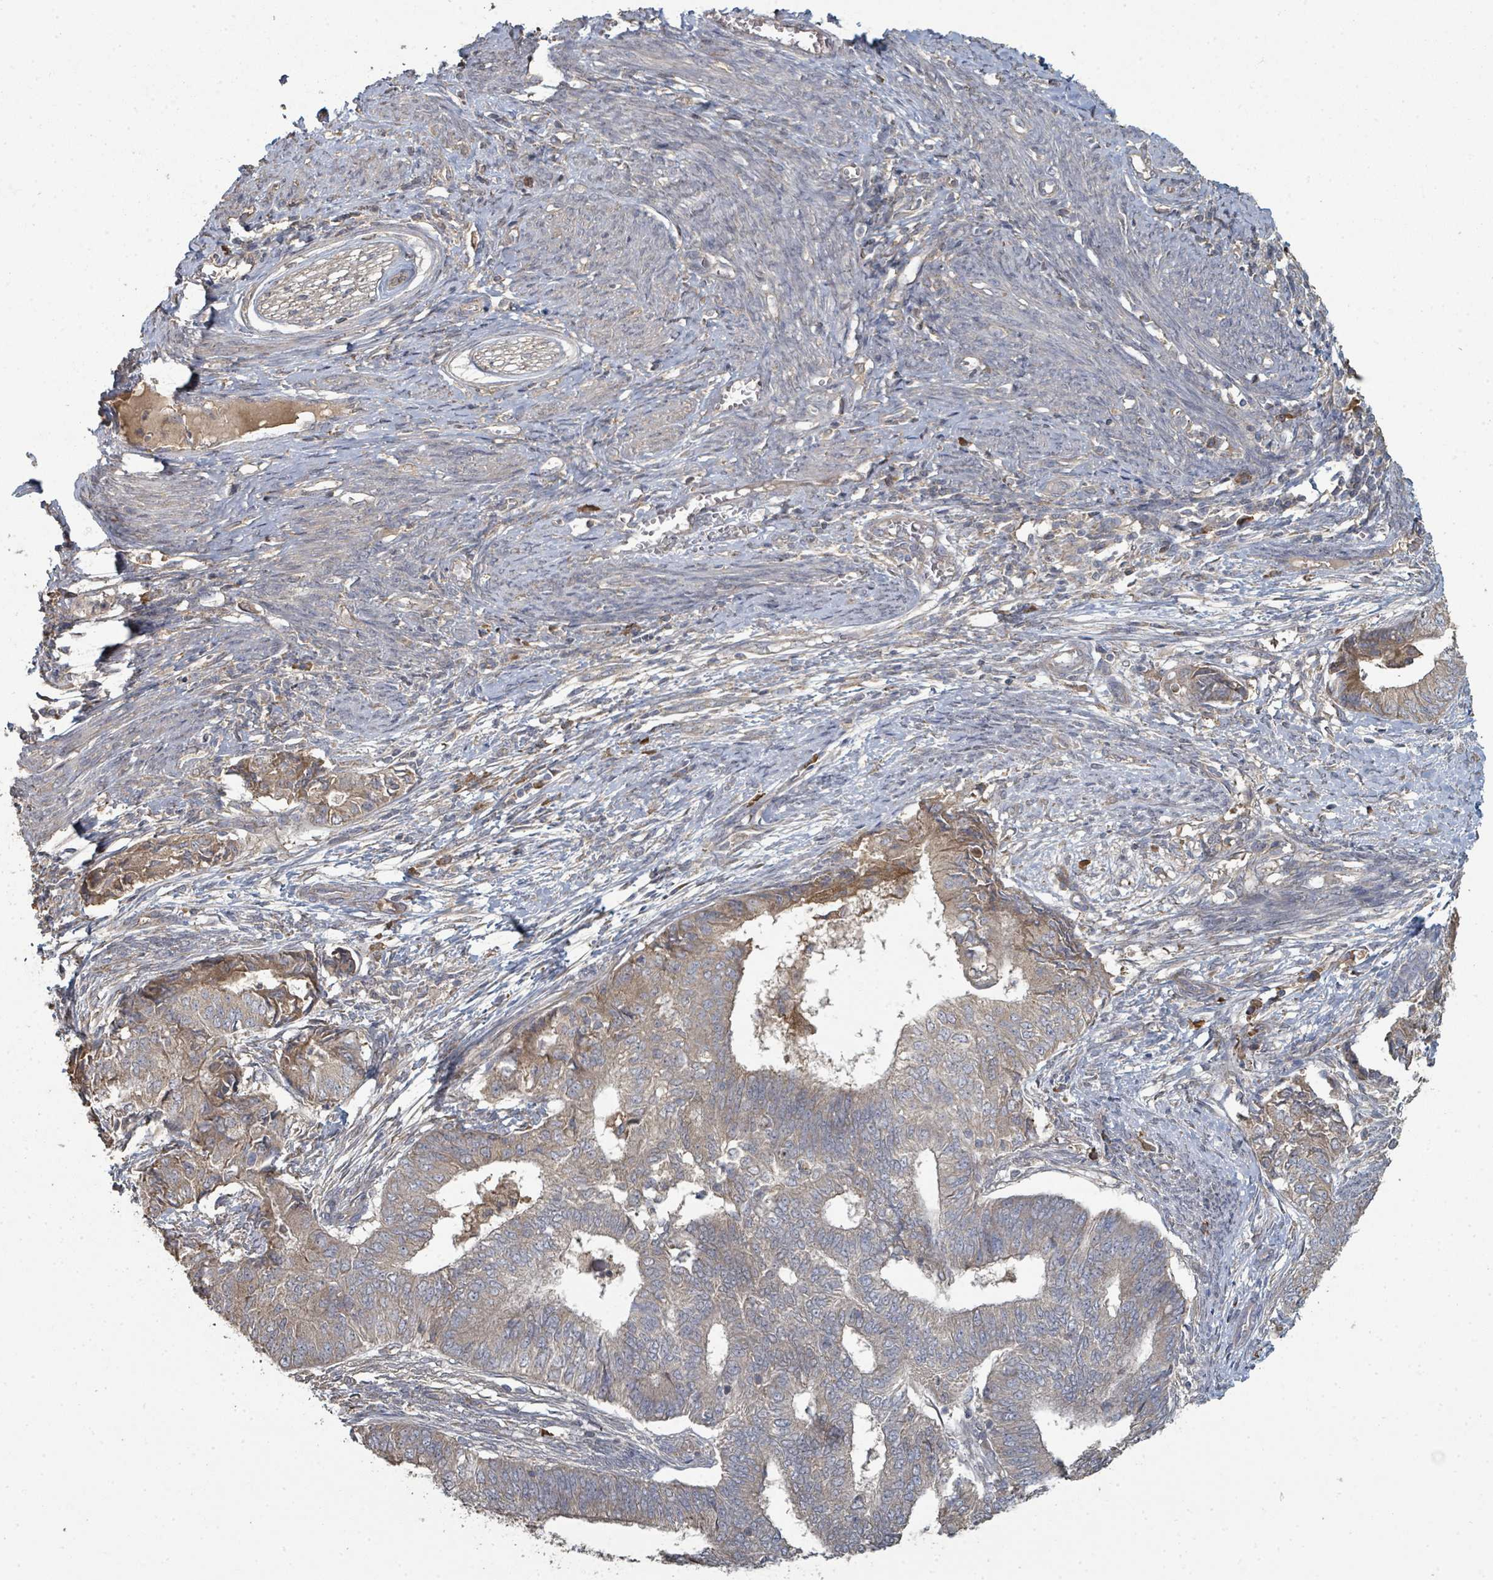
{"staining": {"intensity": "moderate", "quantity": "25%-75%", "location": "cytoplasmic/membranous"}, "tissue": "endometrial cancer", "cell_type": "Tumor cells", "image_type": "cancer", "snomed": [{"axis": "morphology", "description": "Adenocarcinoma, NOS"}, {"axis": "topography", "description": "Endometrium"}], "caption": "Endometrial adenocarcinoma was stained to show a protein in brown. There is medium levels of moderate cytoplasmic/membranous positivity in approximately 25%-75% of tumor cells.", "gene": "WDFY1", "patient": {"sex": "female", "age": 62}}